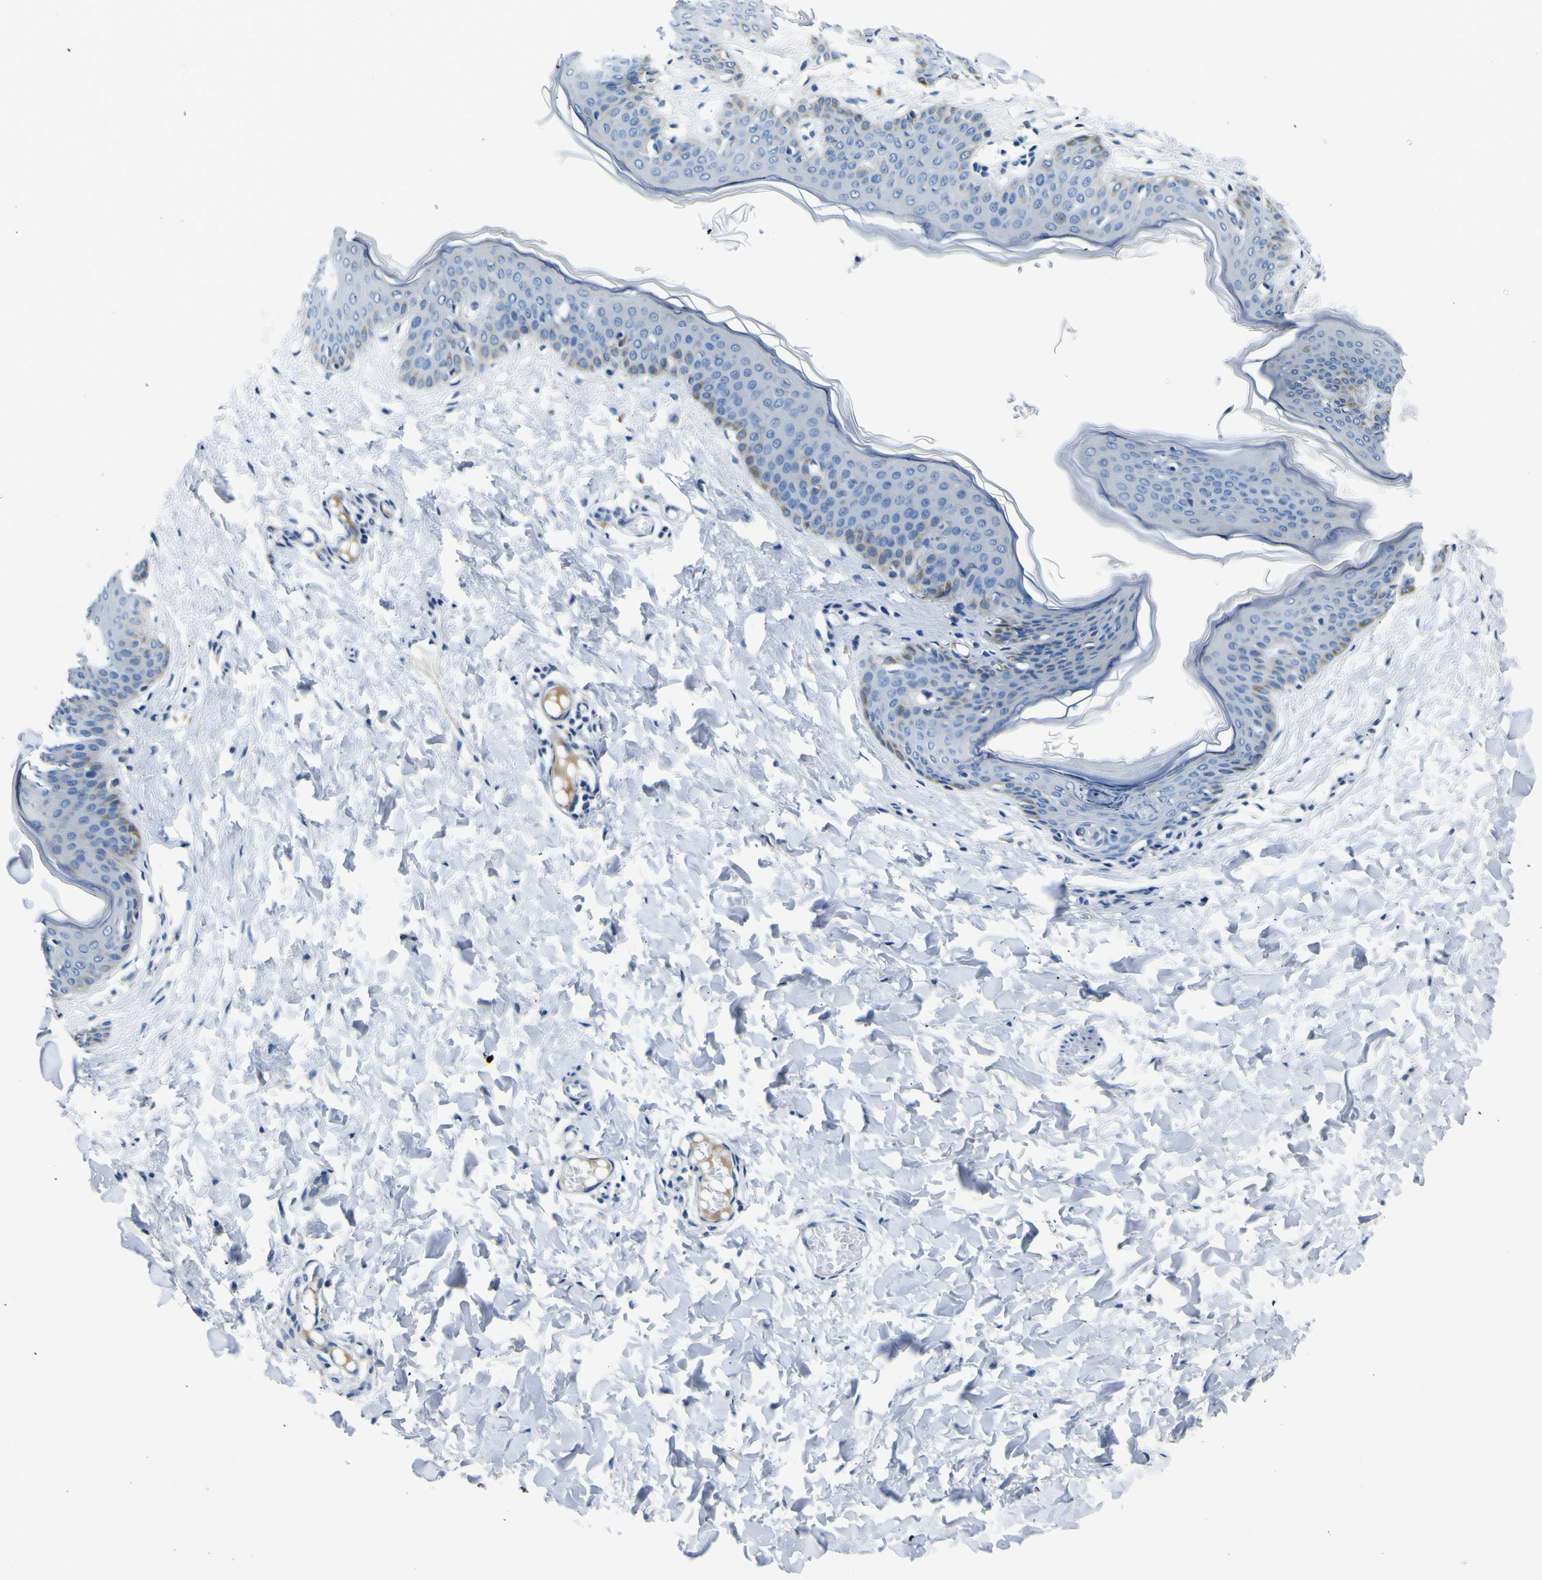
{"staining": {"intensity": "negative", "quantity": "none", "location": "none"}, "tissue": "skin", "cell_type": "Fibroblasts", "image_type": "normal", "snomed": [{"axis": "morphology", "description": "Normal tissue, NOS"}, {"axis": "topography", "description": "Skin"}], "caption": "This is an immunohistochemistry (IHC) photomicrograph of benign skin. There is no staining in fibroblasts.", "gene": "ADGRA2", "patient": {"sex": "female", "age": 17}}